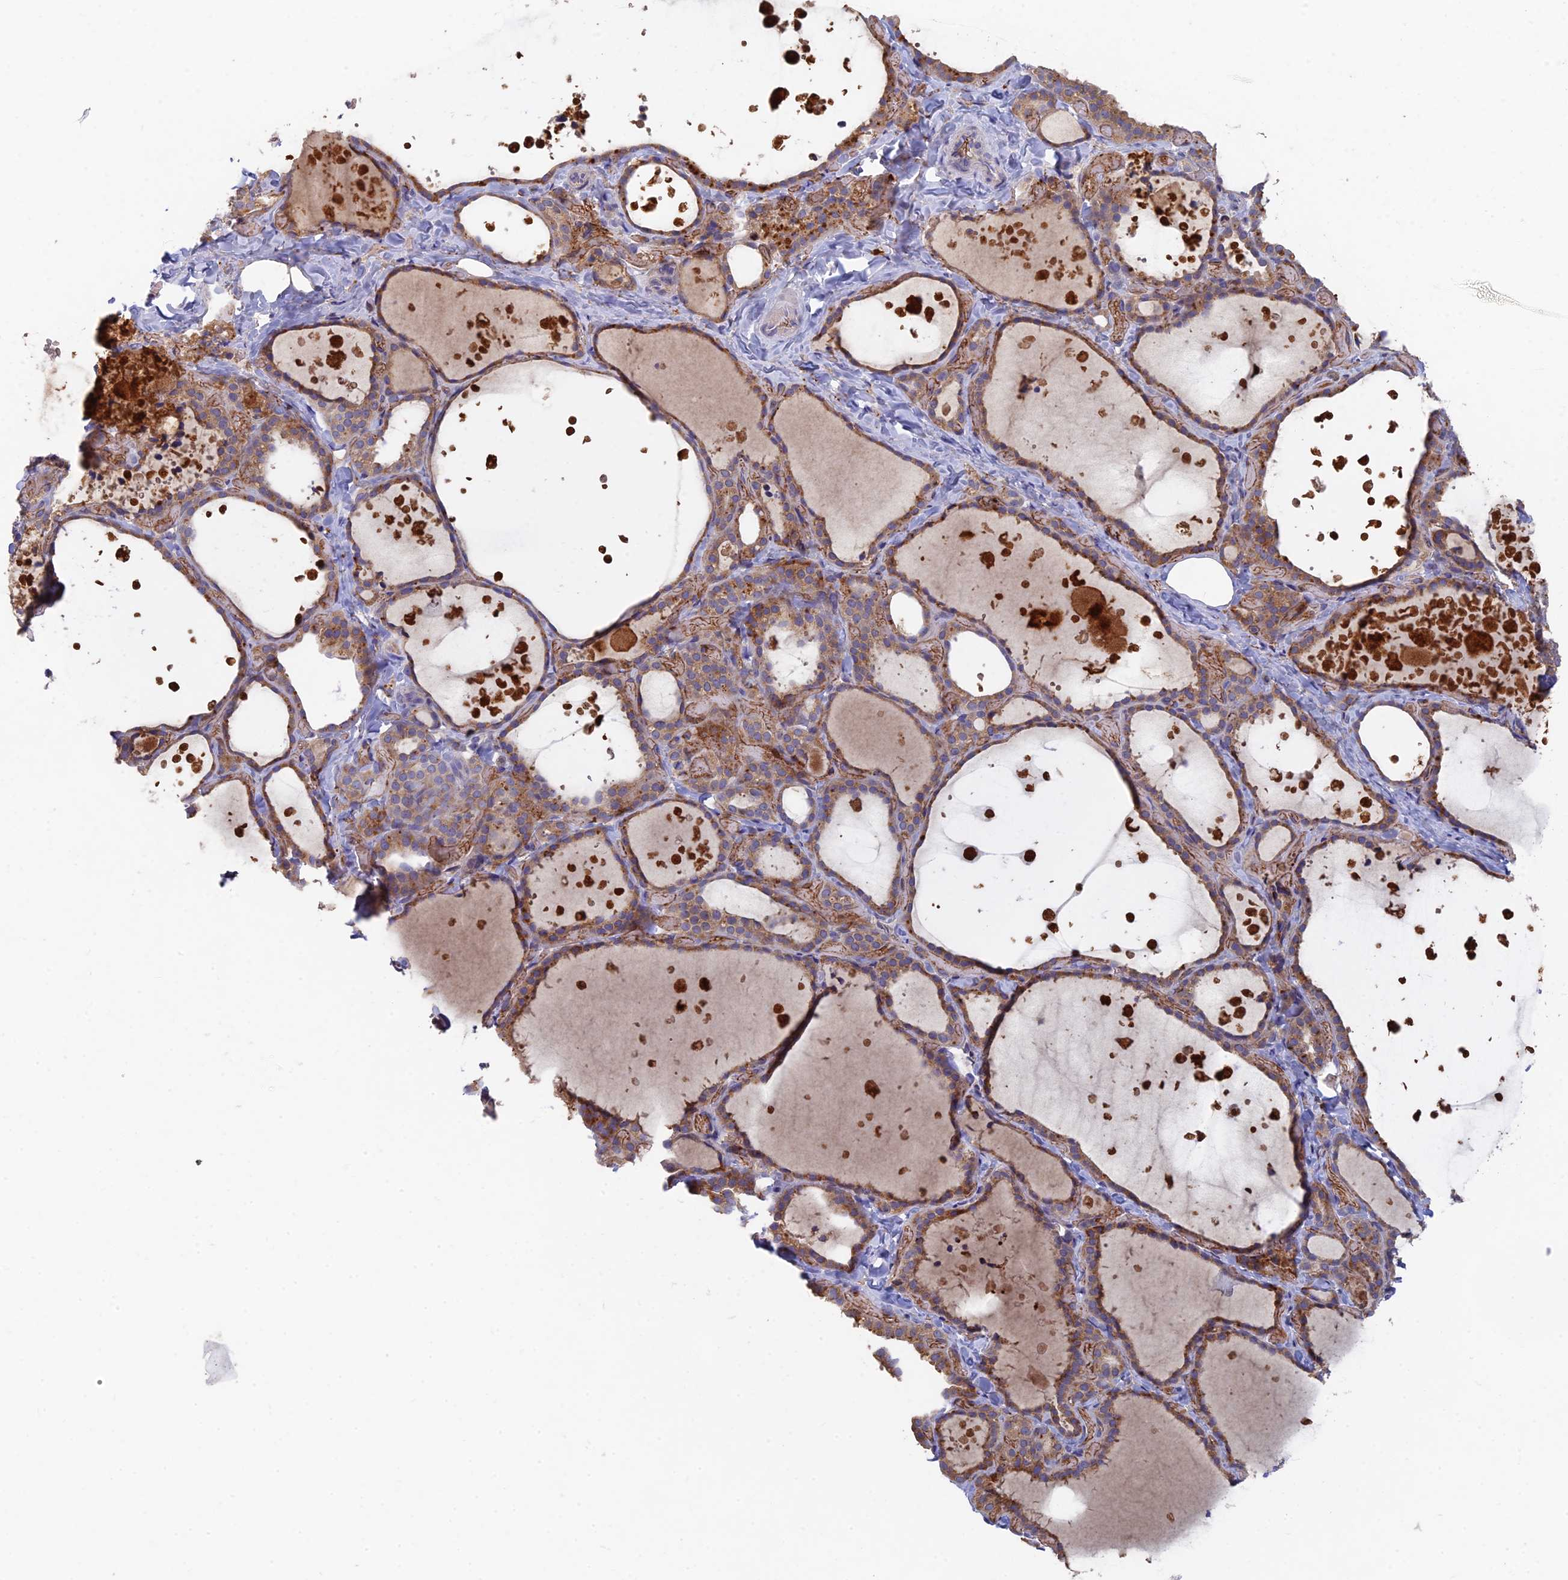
{"staining": {"intensity": "moderate", "quantity": ">75%", "location": "cytoplasmic/membranous"}, "tissue": "thyroid gland", "cell_type": "Glandular cells", "image_type": "normal", "snomed": [{"axis": "morphology", "description": "Normal tissue, NOS"}, {"axis": "topography", "description": "Thyroid gland"}], "caption": "This photomicrograph exhibits immunohistochemistry (IHC) staining of unremarkable thyroid gland, with medium moderate cytoplasmic/membranous staining in approximately >75% of glandular cells.", "gene": "ARRDC1", "patient": {"sex": "female", "age": 44}}